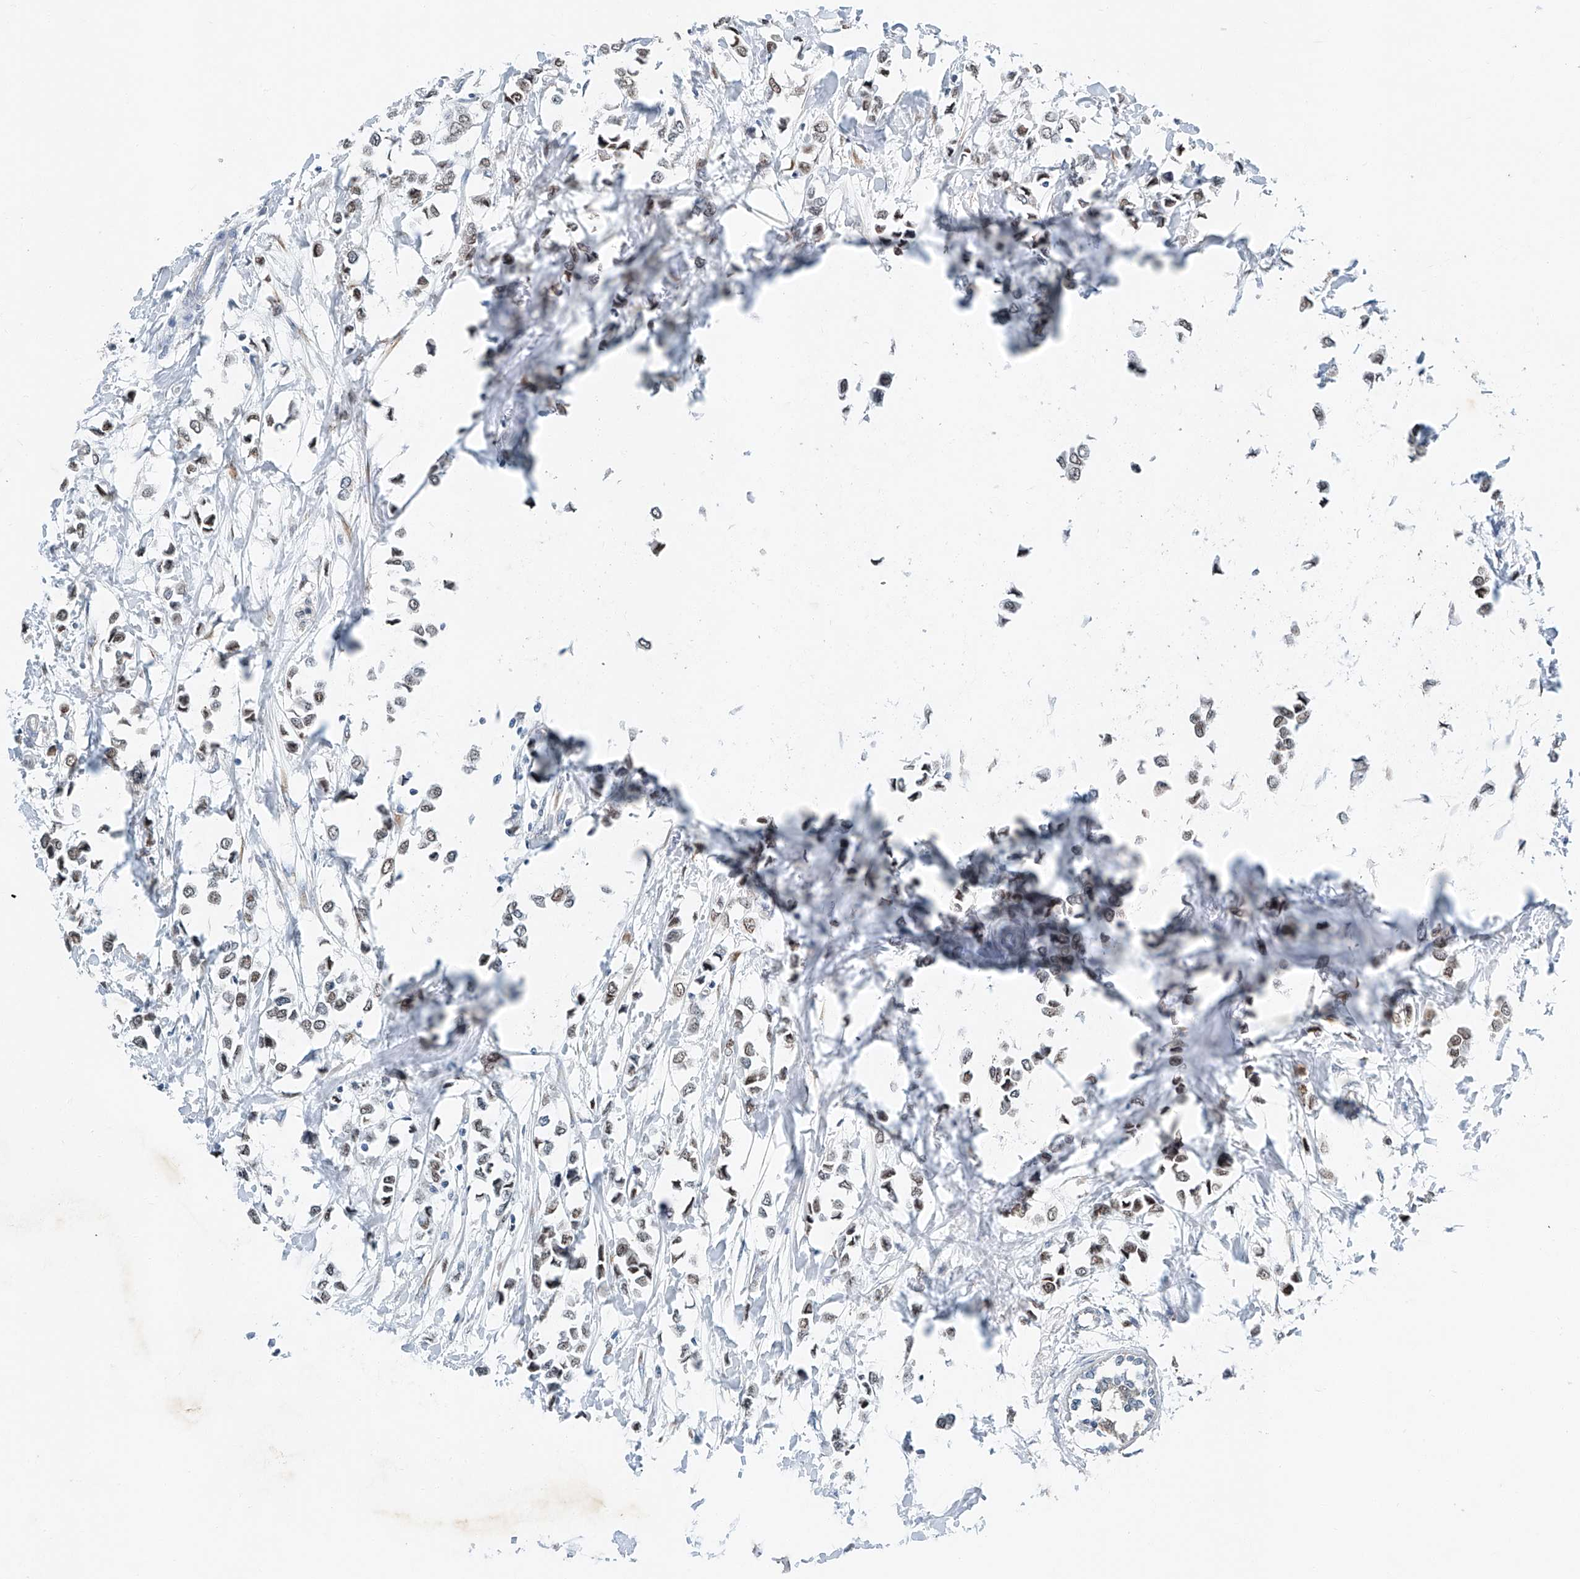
{"staining": {"intensity": "weak", "quantity": "25%-75%", "location": "nuclear"}, "tissue": "breast cancer", "cell_type": "Tumor cells", "image_type": "cancer", "snomed": [{"axis": "morphology", "description": "Lobular carcinoma"}, {"axis": "topography", "description": "Breast"}], "caption": "Tumor cells exhibit low levels of weak nuclear positivity in about 25%-75% of cells in breast cancer (lobular carcinoma).", "gene": "CTDP1", "patient": {"sex": "female", "age": 51}}